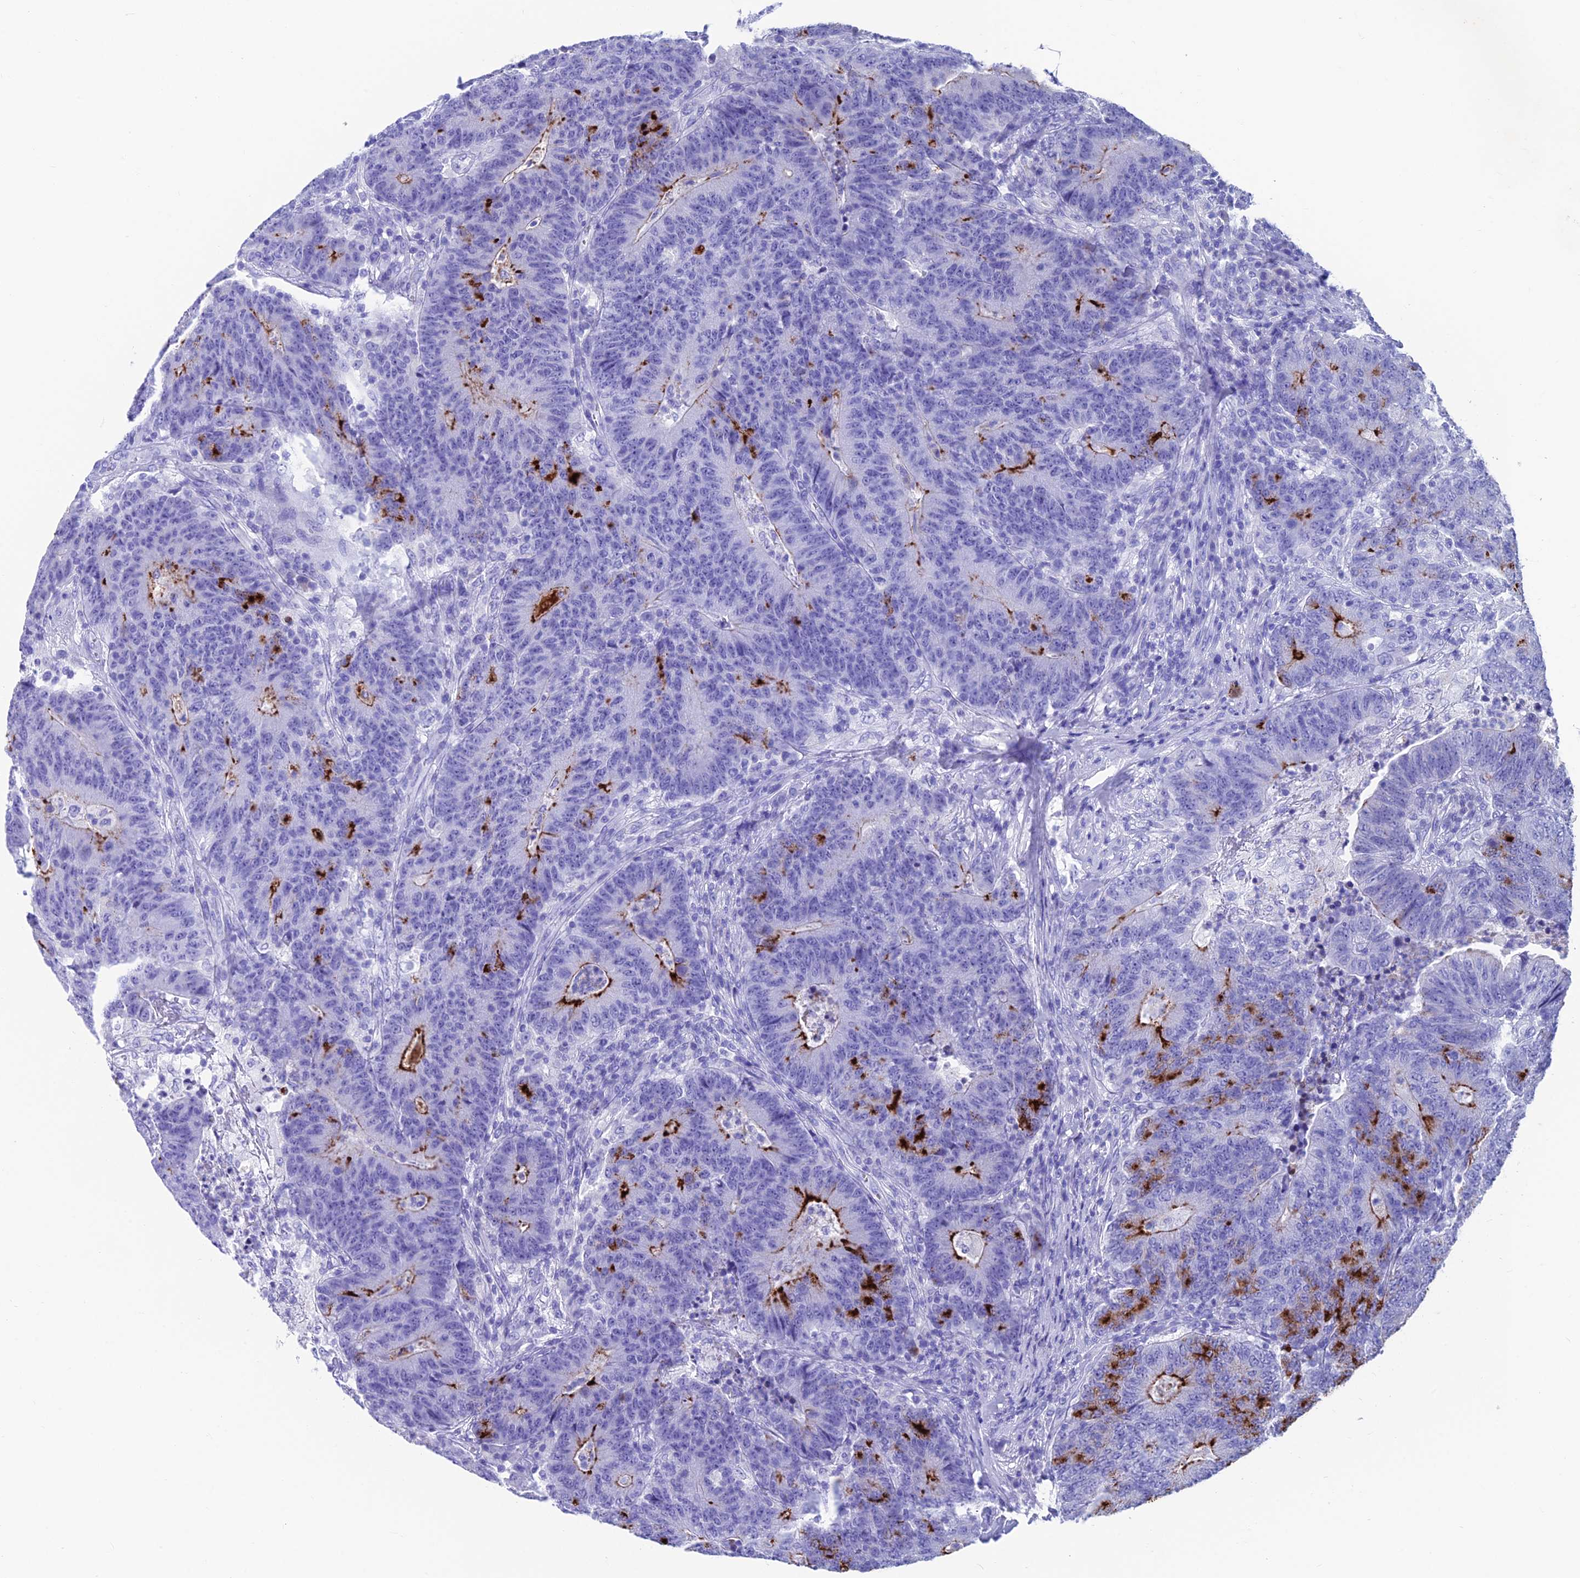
{"staining": {"intensity": "strong", "quantity": "<25%", "location": "cytoplasmic/membranous"}, "tissue": "colorectal cancer", "cell_type": "Tumor cells", "image_type": "cancer", "snomed": [{"axis": "morphology", "description": "Adenocarcinoma, NOS"}, {"axis": "topography", "description": "Colon"}], "caption": "An IHC micrograph of tumor tissue is shown. Protein staining in brown labels strong cytoplasmic/membranous positivity in colorectal cancer (adenocarcinoma) within tumor cells.", "gene": "GNG11", "patient": {"sex": "female", "age": 75}}